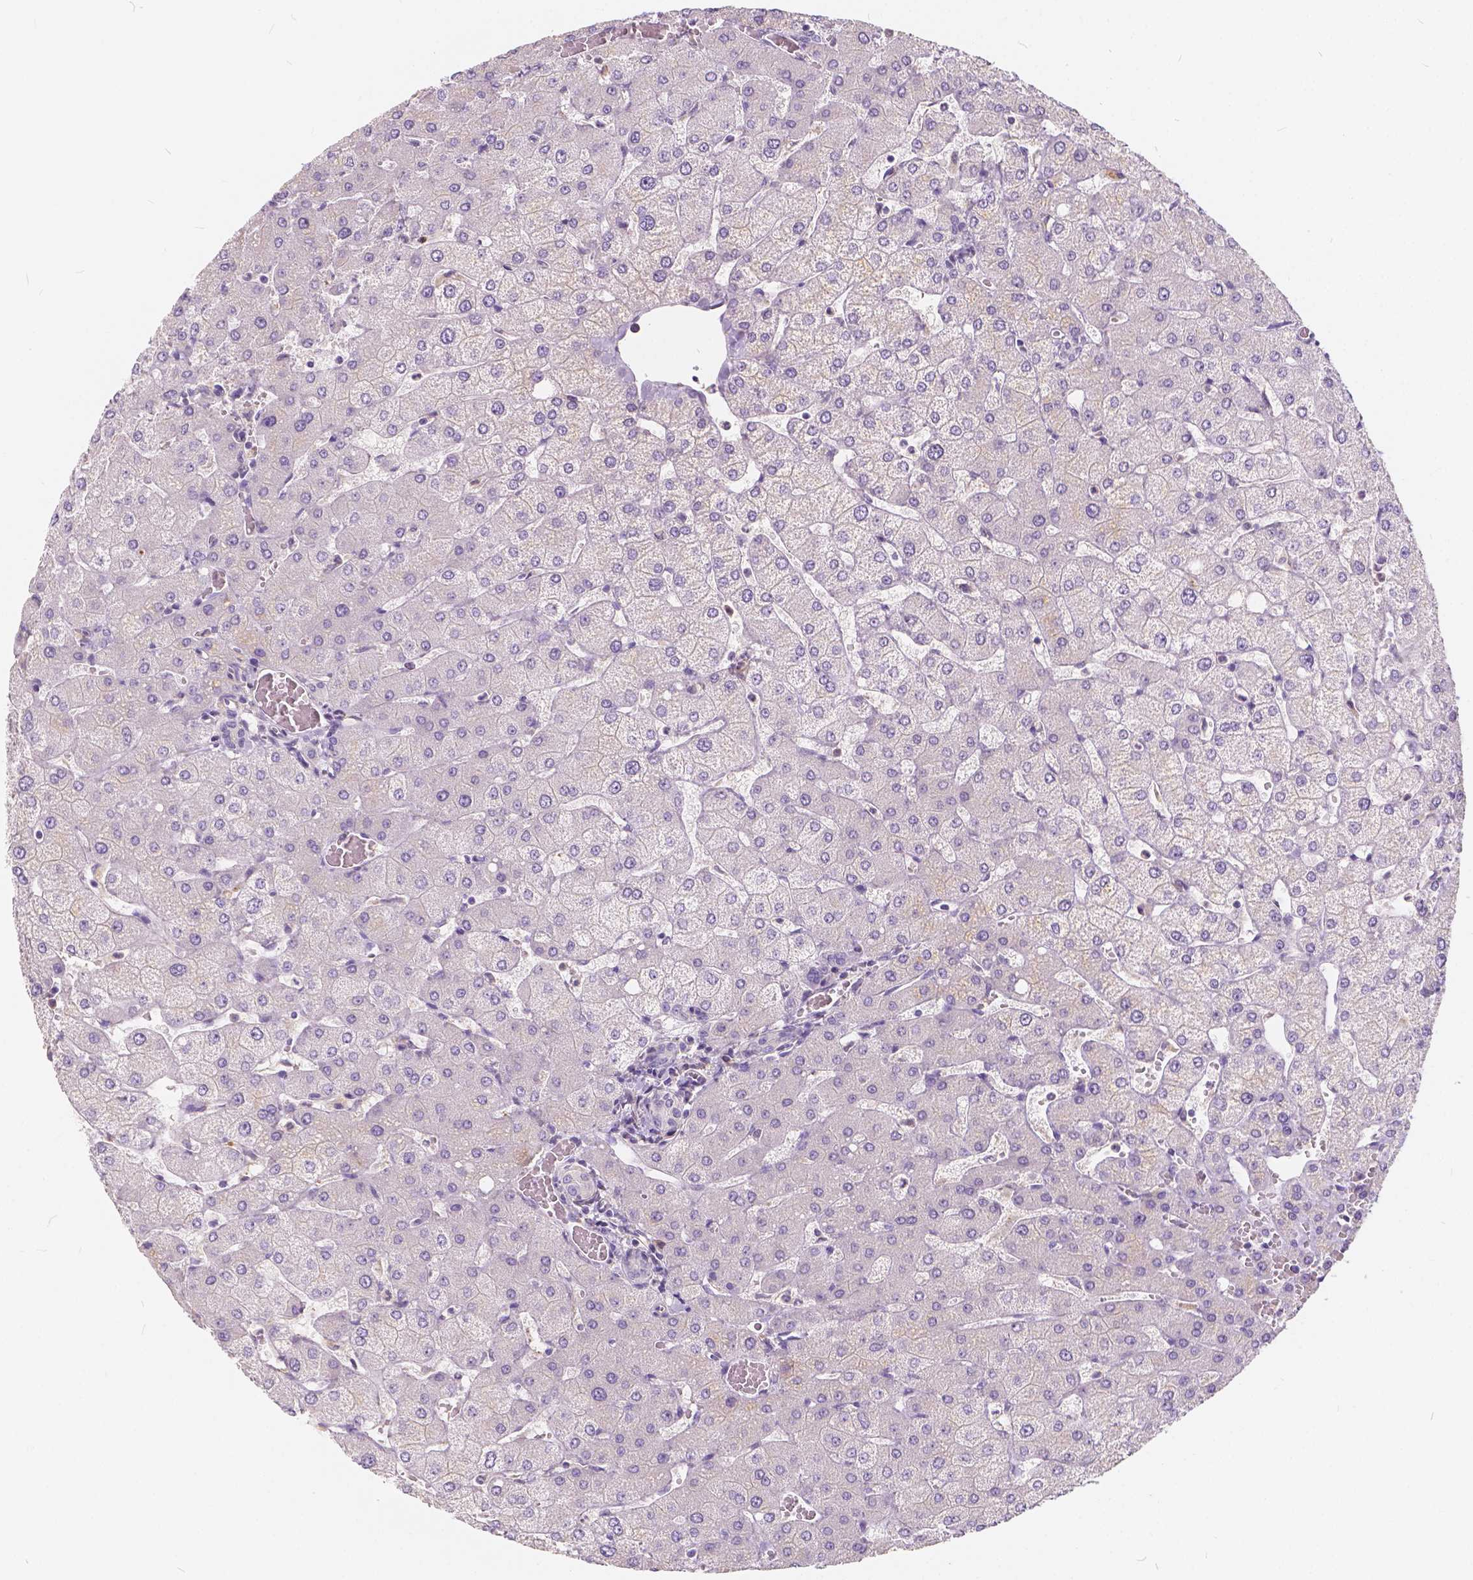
{"staining": {"intensity": "negative", "quantity": "none", "location": "none"}, "tissue": "liver", "cell_type": "Cholangiocytes", "image_type": "normal", "snomed": [{"axis": "morphology", "description": "Normal tissue, NOS"}, {"axis": "topography", "description": "Liver"}], "caption": "IHC of unremarkable human liver exhibits no staining in cholangiocytes.", "gene": "KIAA0513", "patient": {"sex": "female", "age": 54}}